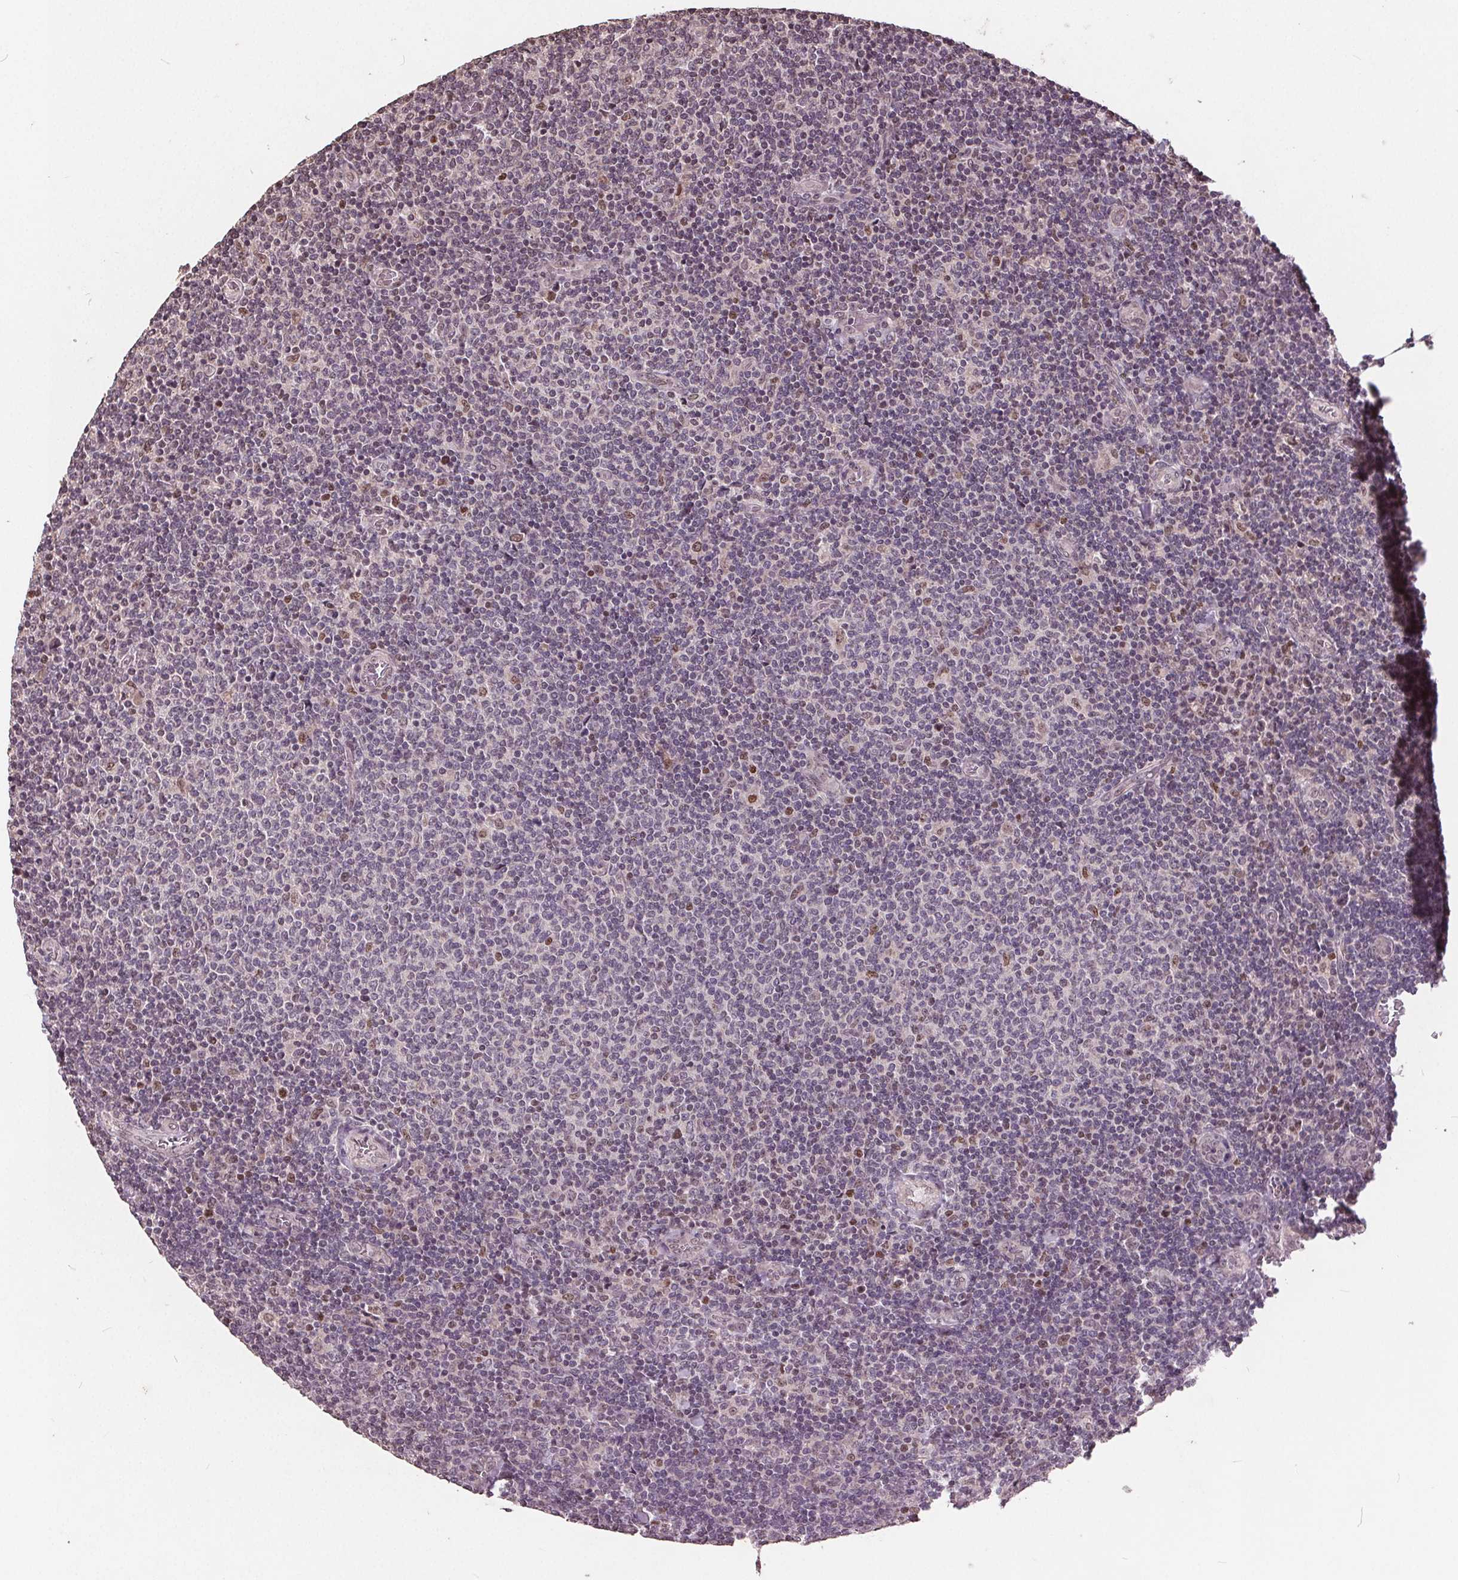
{"staining": {"intensity": "negative", "quantity": "none", "location": "none"}, "tissue": "lymphoma", "cell_type": "Tumor cells", "image_type": "cancer", "snomed": [{"axis": "morphology", "description": "Malignant lymphoma, non-Hodgkin's type, Low grade"}, {"axis": "topography", "description": "Lymph node"}], "caption": "Human lymphoma stained for a protein using immunohistochemistry (IHC) demonstrates no staining in tumor cells.", "gene": "DNMT3B", "patient": {"sex": "male", "age": 52}}